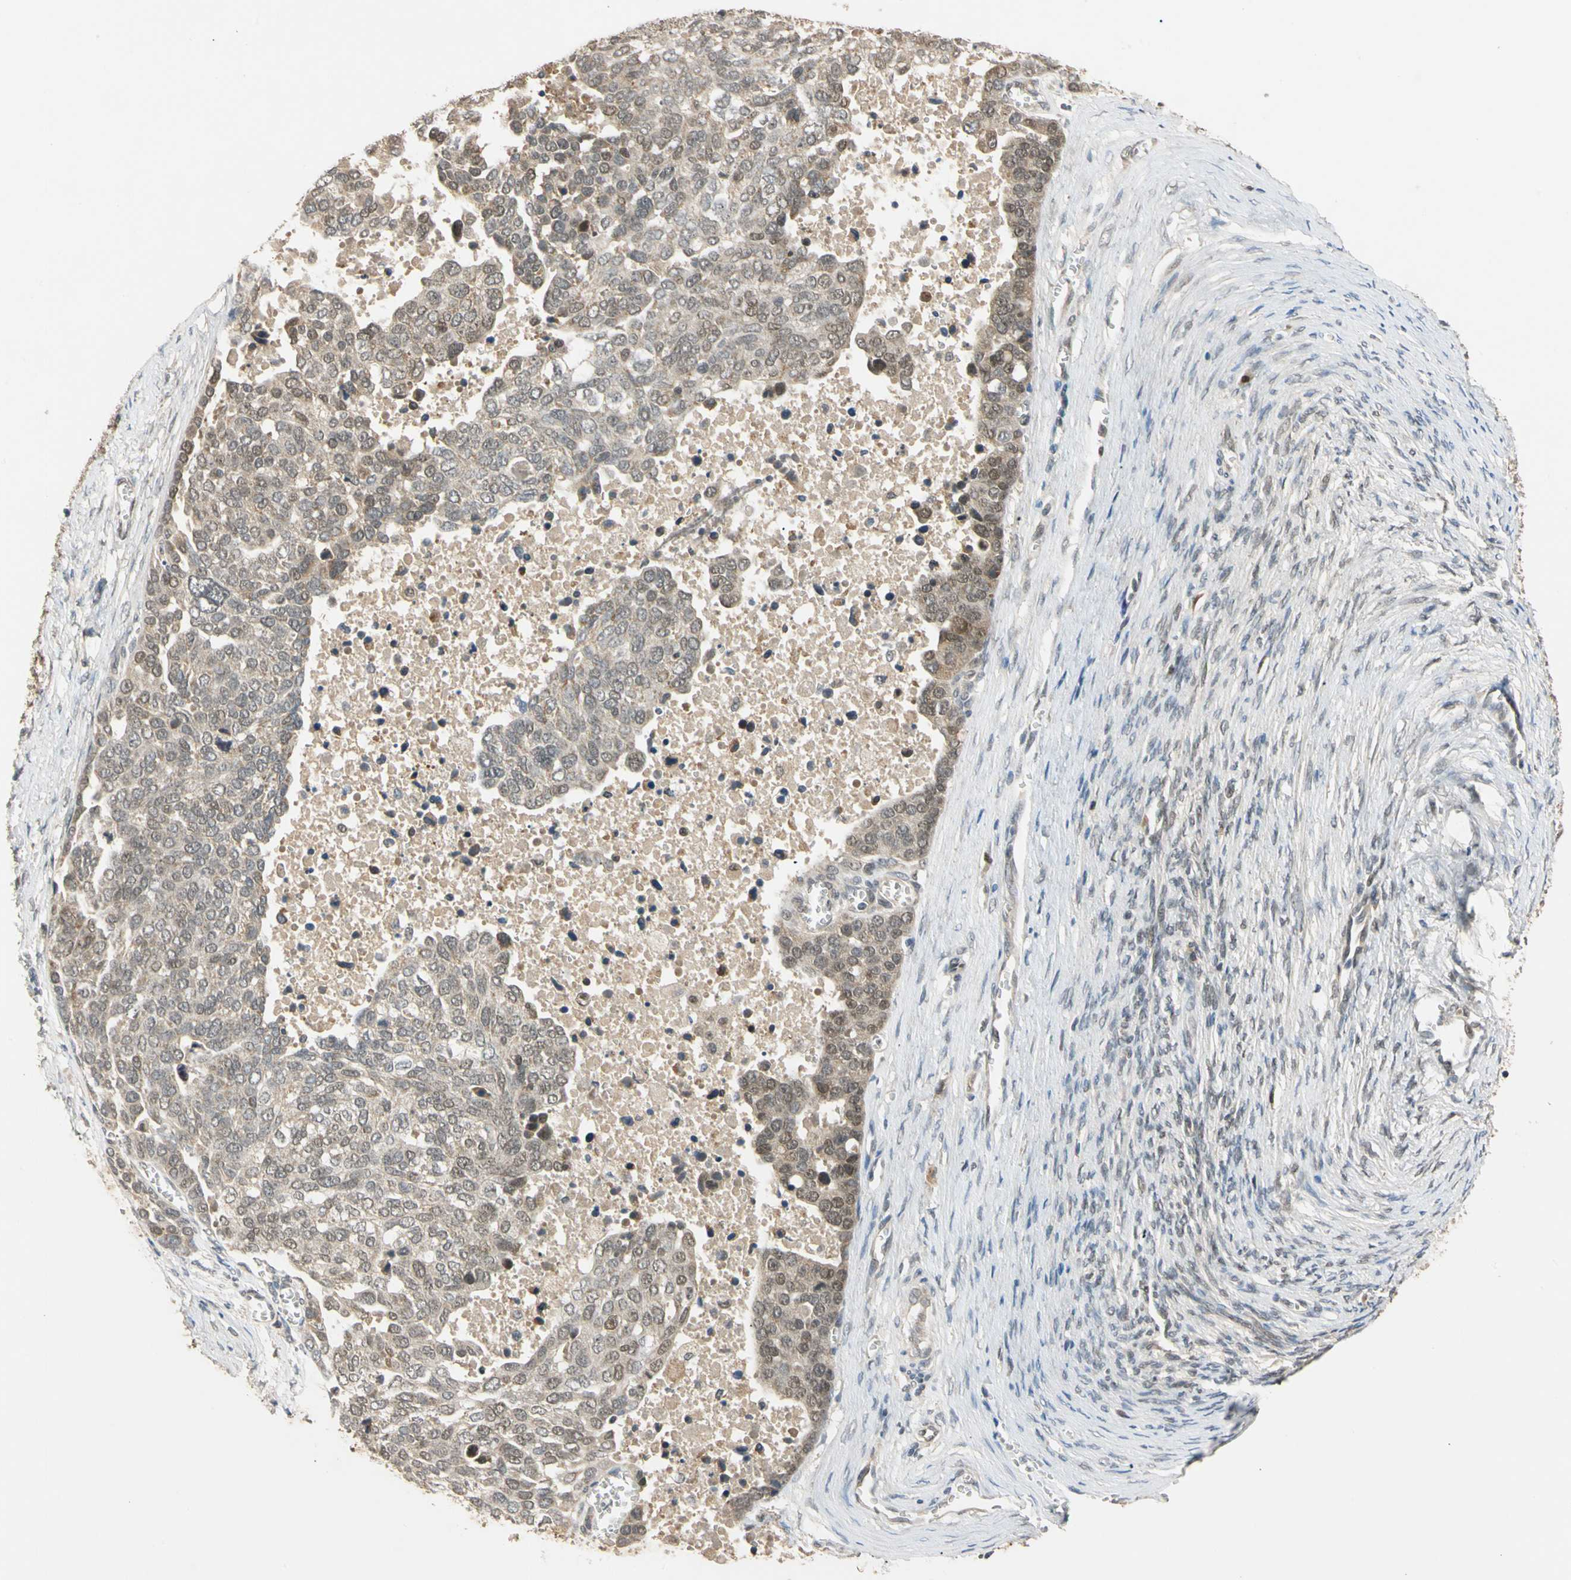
{"staining": {"intensity": "moderate", "quantity": ">75%", "location": "cytoplasmic/membranous,nuclear"}, "tissue": "ovarian cancer", "cell_type": "Tumor cells", "image_type": "cancer", "snomed": [{"axis": "morphology", "description": "Cystadenocarcinoma, serous, NOS"}, {"axis": "topography", "description": "Ovary"}], "caption": "Immunohistochemistry histopathology image of neoplastic tissue: human ovarian cancer stained using IHC reveals medium levels of moderate protein expression localized specifically in the cytoplasmic/membranous and nuclear of tumor cells, appearing as a cytoplasmic/membranous and nuclear brown color.", "gene": "RIOX2", "patient": {"sex": "female", "age": 44}}